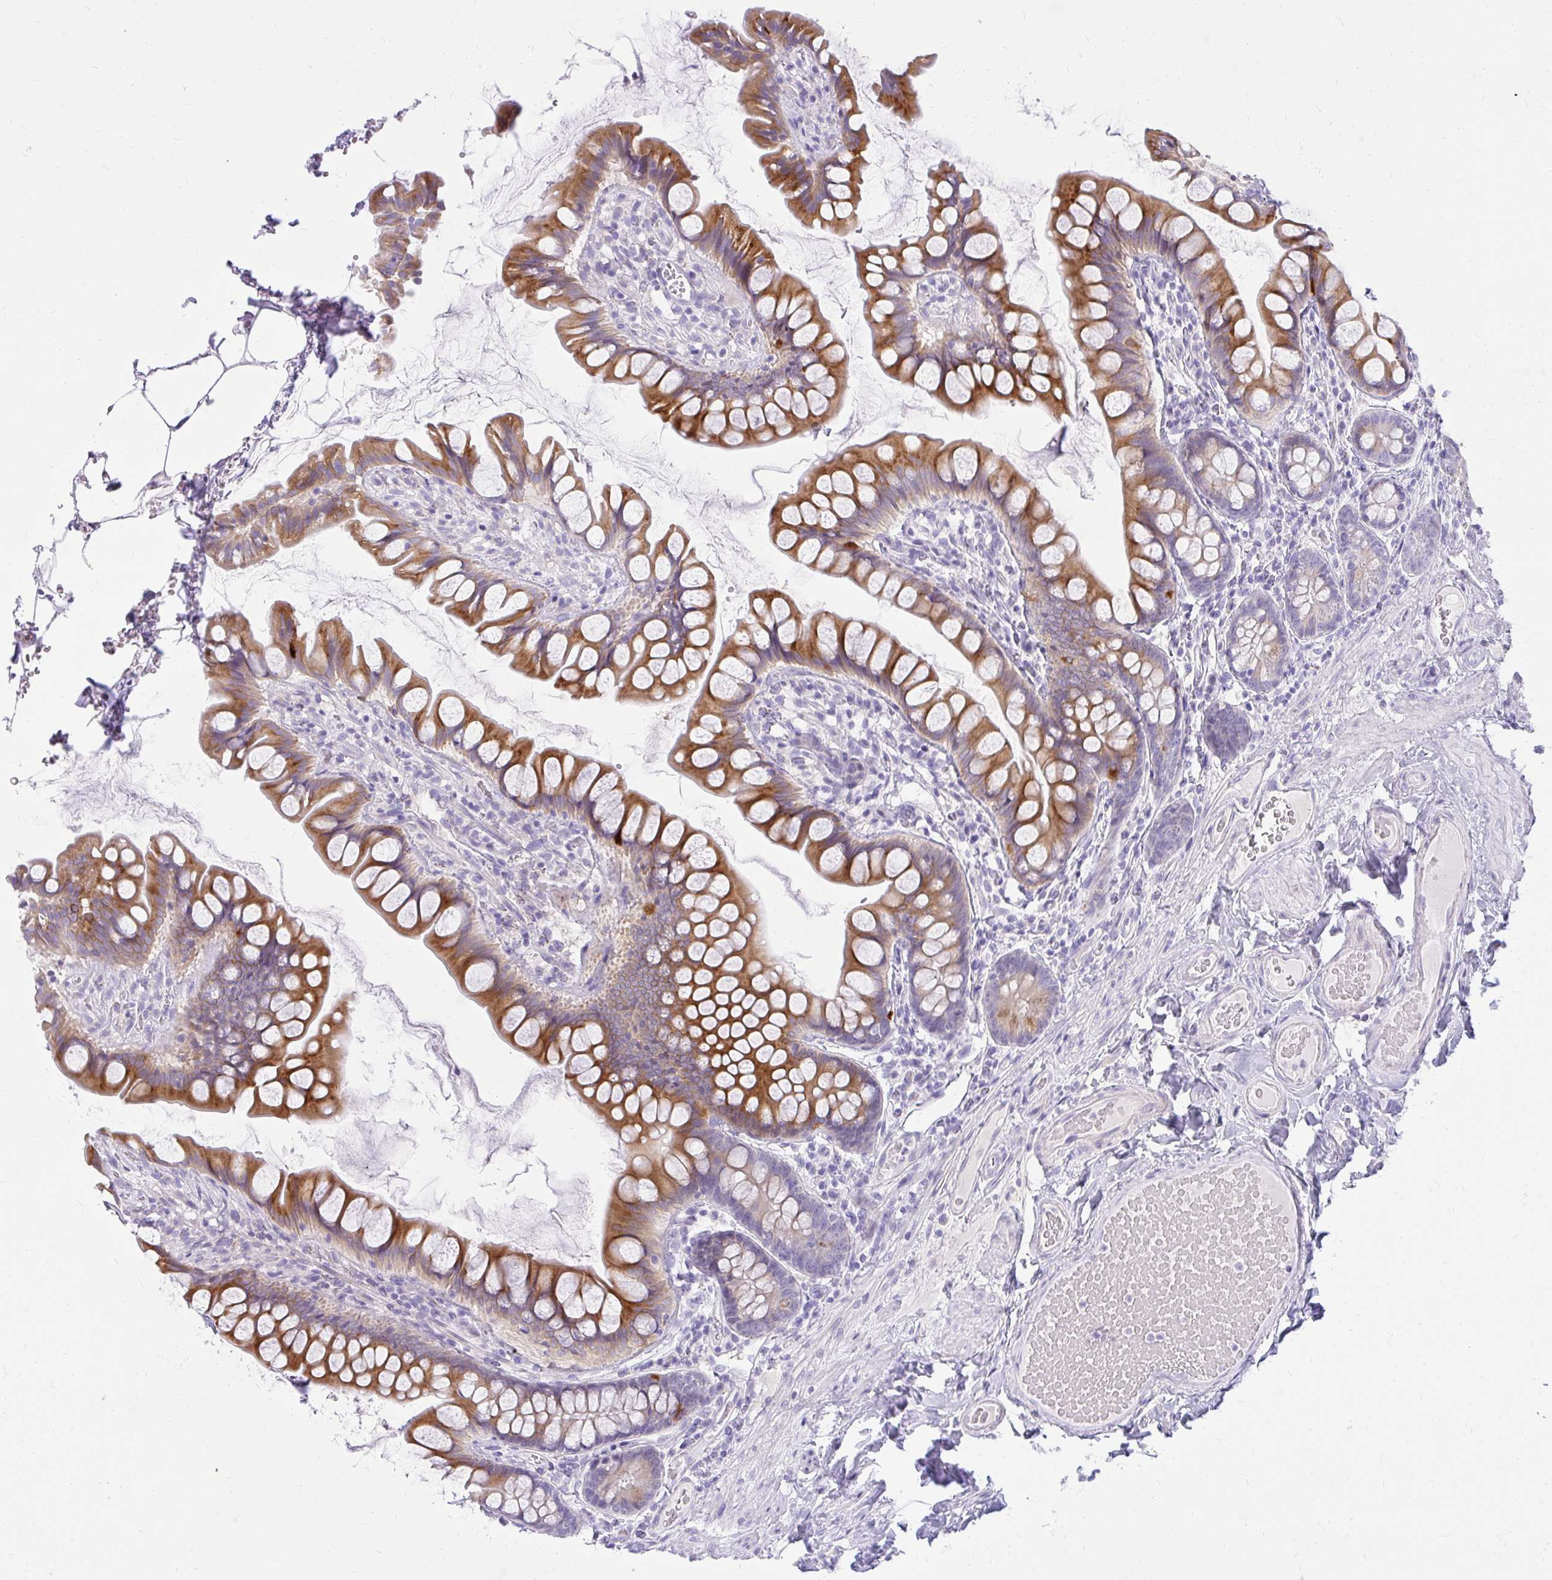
{"staining": {"intensity": "moderate", "quantity": ">75%", "location": "cytoplasmic/membranous"}, "tissue": "small intestine", "cell_type": "Glandular cells", "image_type": "normal", "snomed": [{"axis": "morphology", "description": "Normal tissue, NOS"}, {"axis": "topography", "description": "Small intestine"}], "caption": "Normal small intestine demonstrates moderate cytoplasmic/membranous positivity in approximately >75% of glandular cells.", "gene": "PRAP1", "patient": {"sex": "male", "age": 70}}